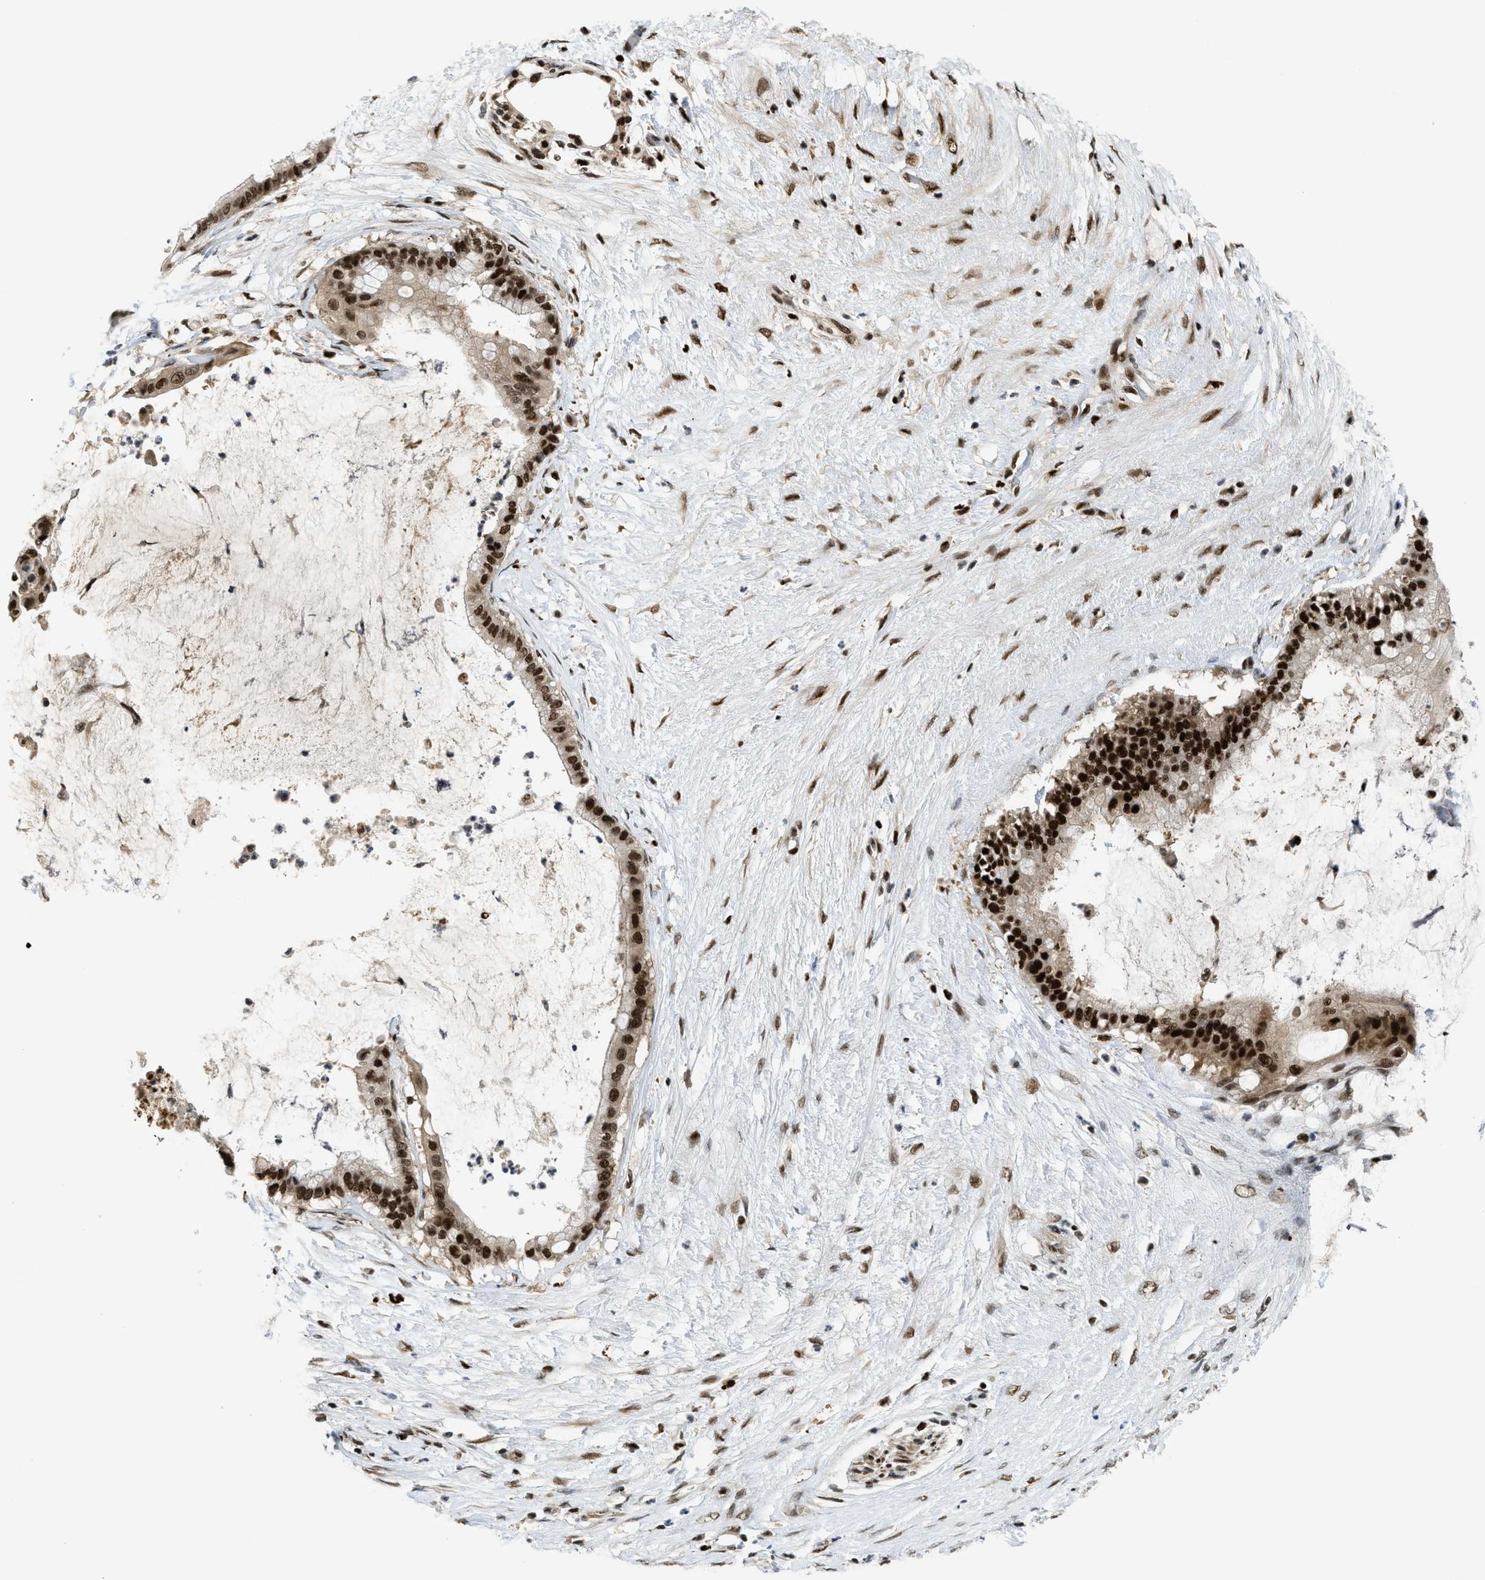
{"staining": {"intensity": "strong", "quantity": ">75%", "location": "nuclear"}, "tissue": "pancreatic cancer", "cell_type": "Tumor cells", "image_type": "cancer", "snomed": [{"axis": "morphology", "description": "Adenocarcinoma, NOS"}, {"axis": "topography", "description": "Pancreas"}], "caption": "Protein expression analysis of human pancreatic cancer reveals strong nuclear staining in about >75% of tumor cells. (IHC, brightfield microscopy, high magnification).", "gene": "RFX5", "patient": {"sex": "male", "age": 41}}